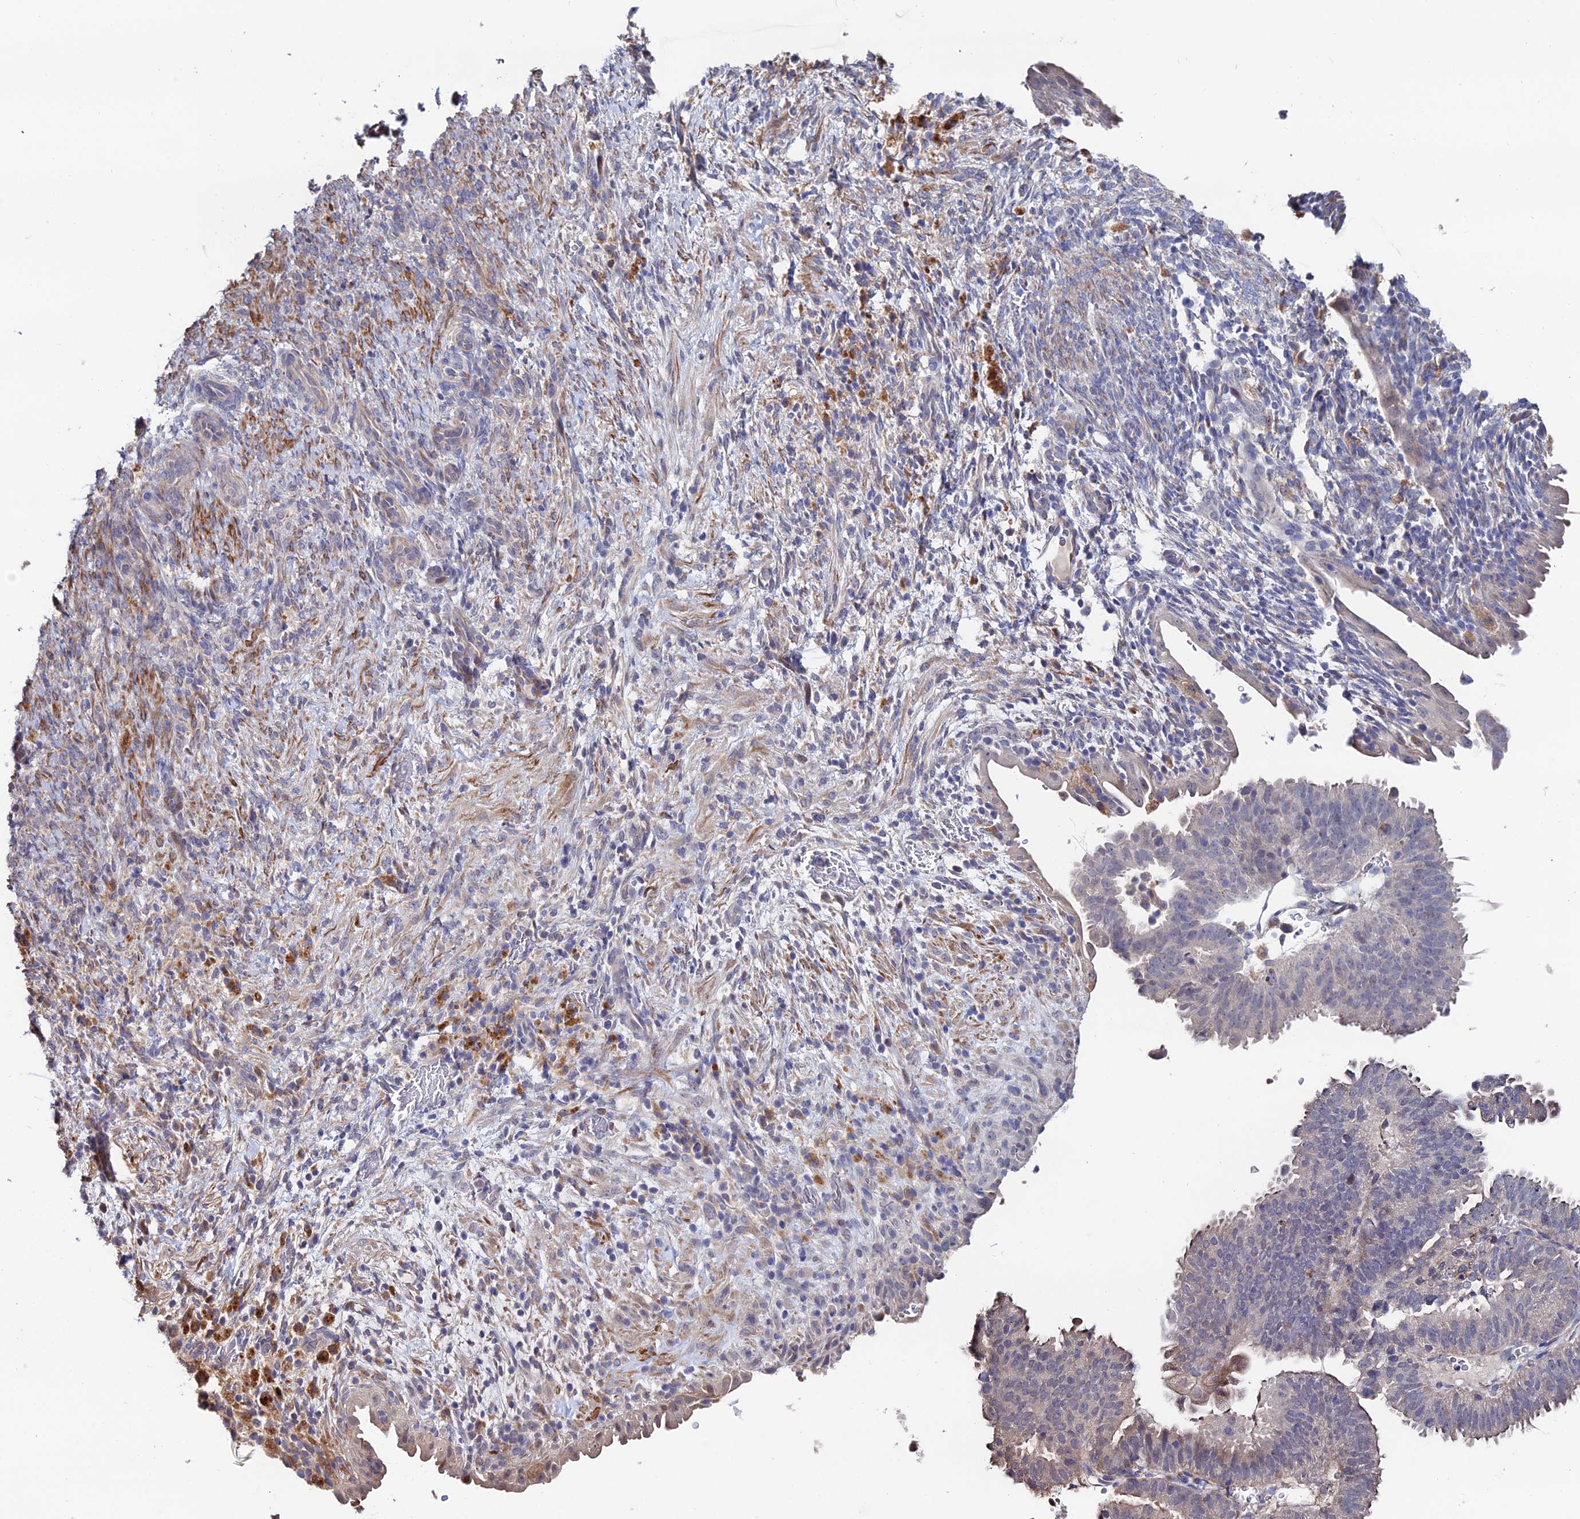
{"staining": {"intensity": "negative", "quantity": "none", "location": "none"}, "tissue": "endometrial cancer", "cell_type": "Tumor cells", "image_type": "cancer", "snomed": [{"axis": "morphology", "description": "Adenocarcinoma, NOS"}, {"axis": "topography", "description": "Endometrium"}], "caption": "An IHC micrograph of adenocarcinoma (endometrial) is shown. There is no staining in tumor cells of adenocarcinoma (endometrial).", "gene": "ACTR5", "patient": {"sex": "female", "age": 70}}